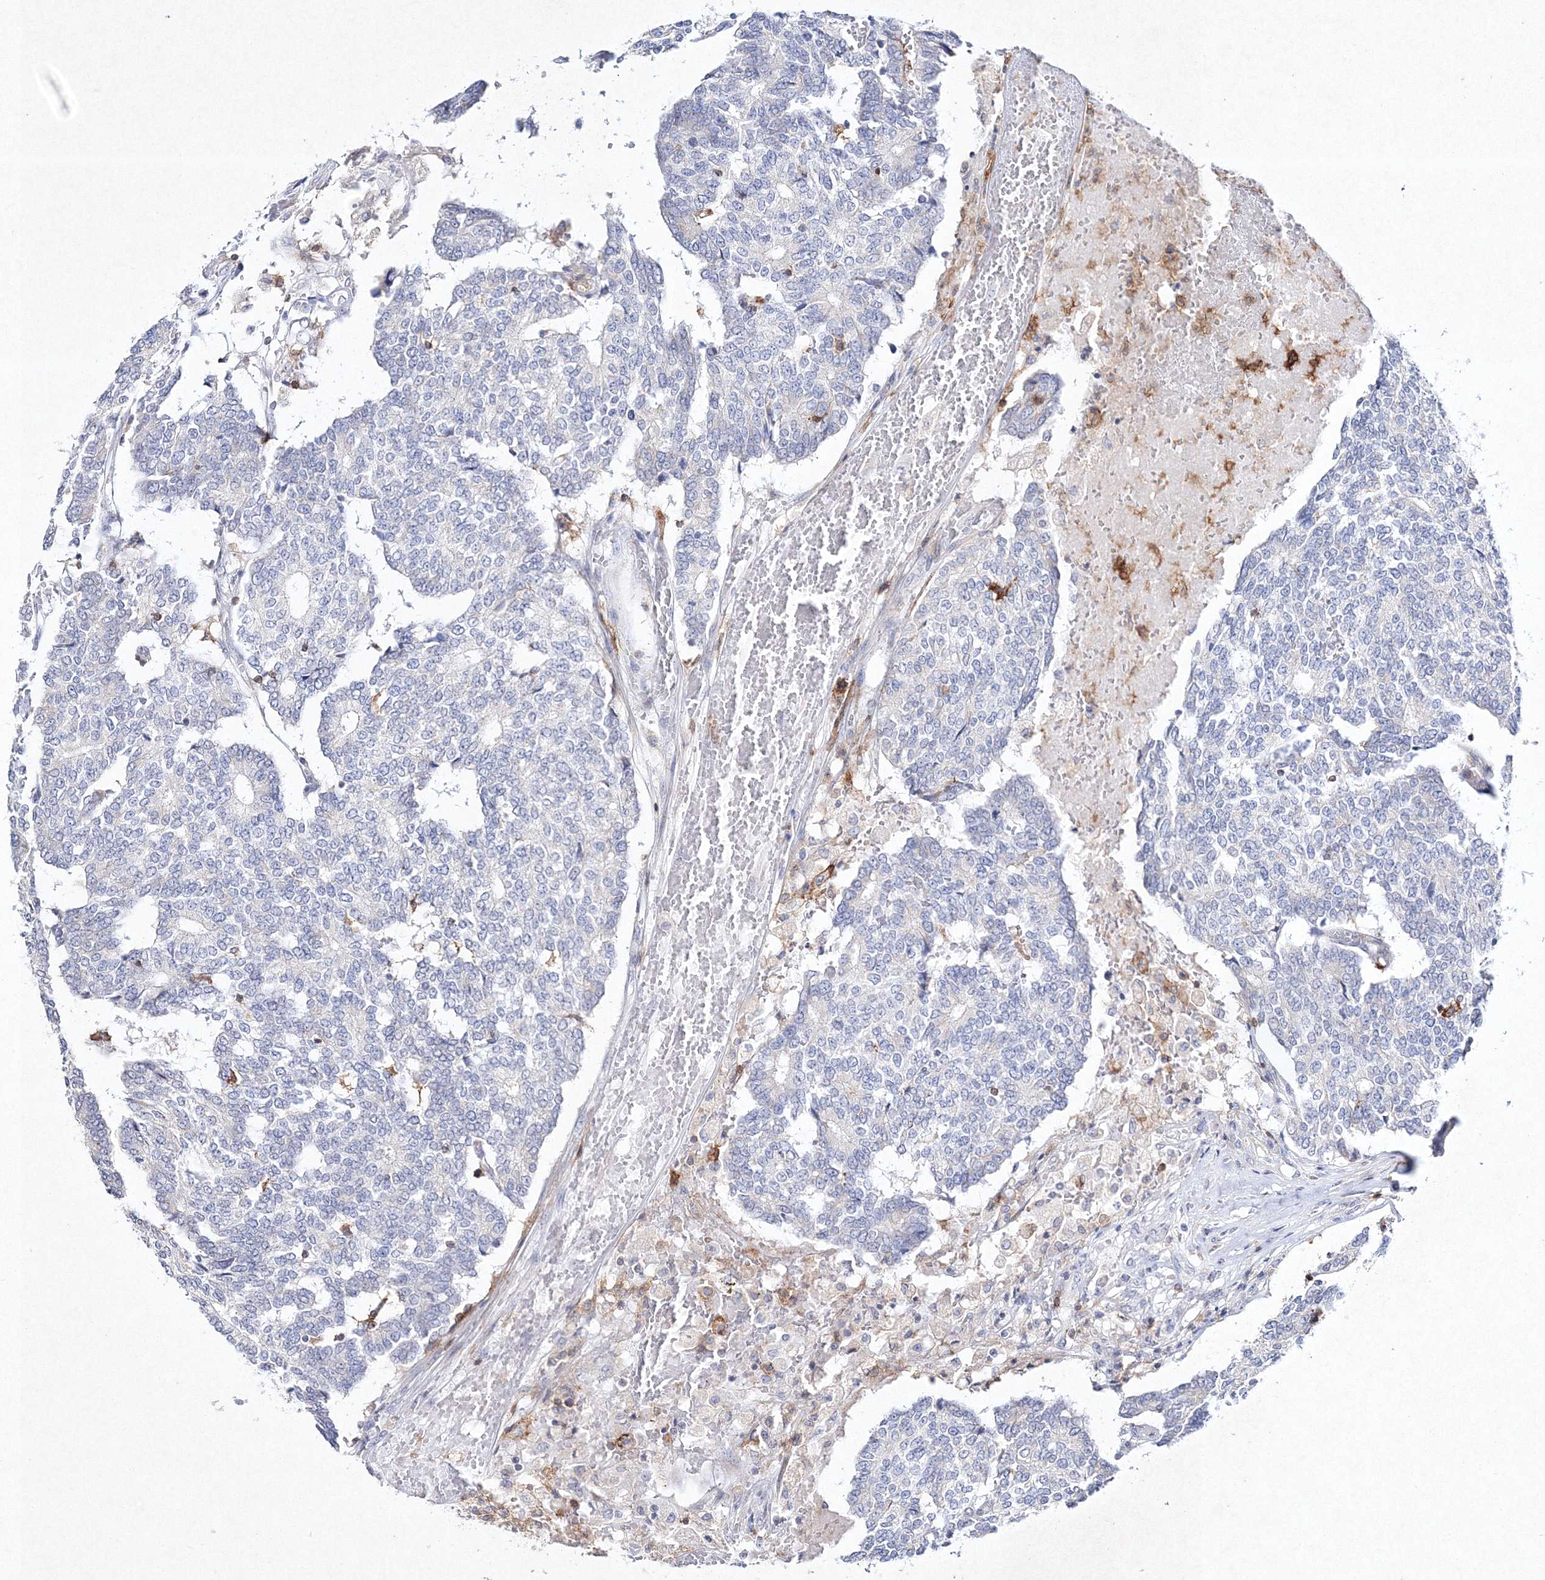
{"staining": {"intensity": "negative", "quantity": "none", "location": "none"}, "tissue": "prostate cancer", "cell_type": "Tumor cells", "image_type": "cancer", "snomed": [{"axis": "morphology", "description": "Normal tissue, NOS"}, {"axis": "morphology", "description": "Adenocarcinoma, High grade"}, {"axis": "topography", "description": "Prostate"}, {"axis": "topography", "description": "Seminal veicle"}], "caption": "Tumor cells are negative for brown protein staining in high-grade adenocarcinoma (prostate). The staining was performed using DAB to visualize the protein expression in brown, while the nuclei were stained in blue with hematoxylin (Magnification: 20x).", "gene": "HCST", "patient": {"sex": "male", "age": 55}}